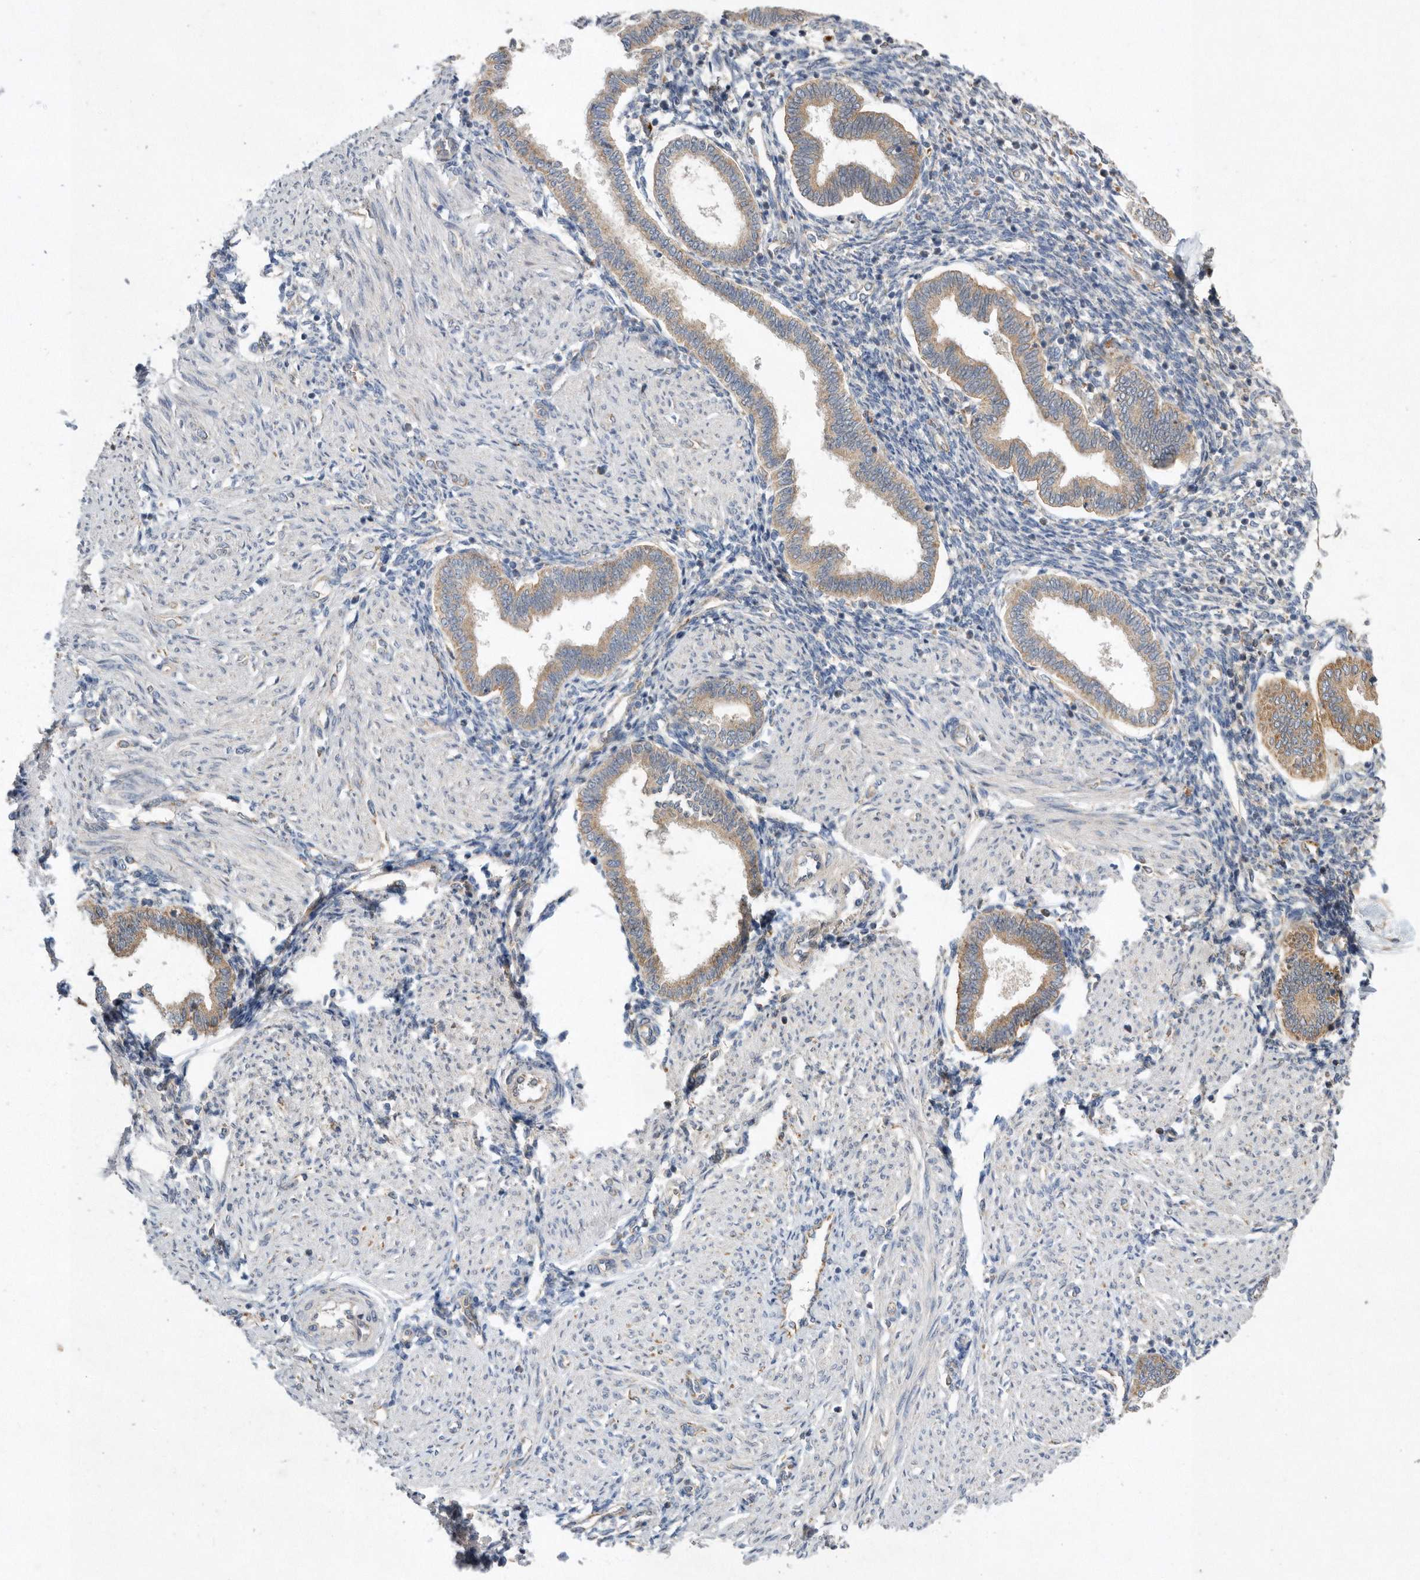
{"staining": {"intensity": "weak", "quantity": "<25%", "location": "cytoplasmic/membranous"}, "tissue": "endometrium", "cell_type": "Cells in endometrial stroma", "image_type": "normal", "snomed": [{"axis": "morphology", "description": "Normal tissue, NOS"}, {"axis": "topography", "description": "Endometrium"}], "caption": "High power microscopy histopathology image of an immunohistochemistry photomicrograph of unremarkable endometrium, revealing no significant positivity in cells in endometrial stroma.", "gene": "PON2", "patient": {"sex": "female", "age": 53}}